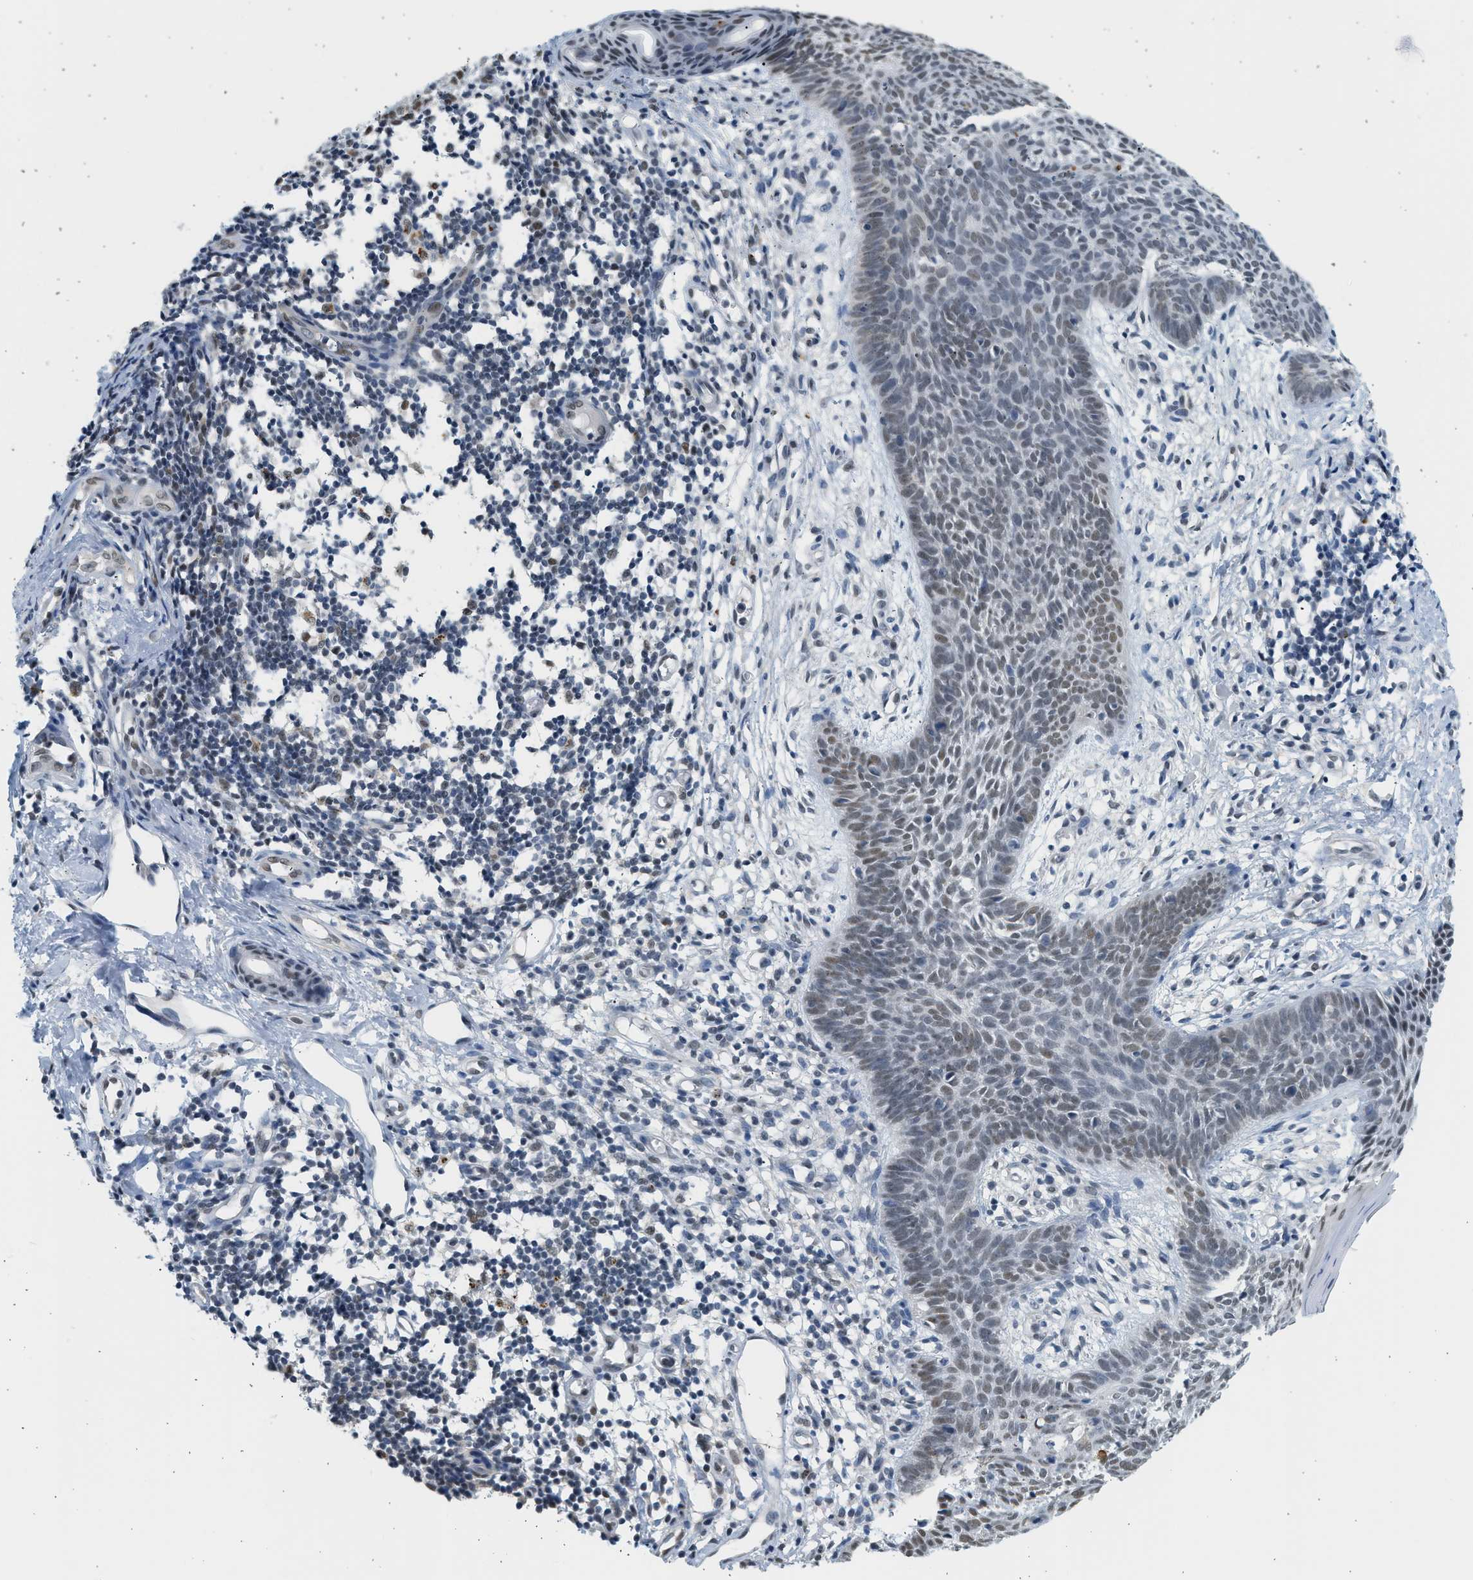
{"staining": {"intensity": "weak", "quantity": "25%-75%", "location": "nuclear"}, "tissue": "skin cancer", "cell_type": "Tumor cells", "image_type": "cancer", "snomed": [{"axis": "morphology", "description": "Basal cell carcinoma"}, {"axis": "topography", "description": "Skin"}], "caption": "Protein analysis of skin basal cell carcinoma tissue displays weak nuclear expression in about 25%-75% of tumor cells.", "gene": "HIPK1", "patient": {"sex": "male", "age": 60}}